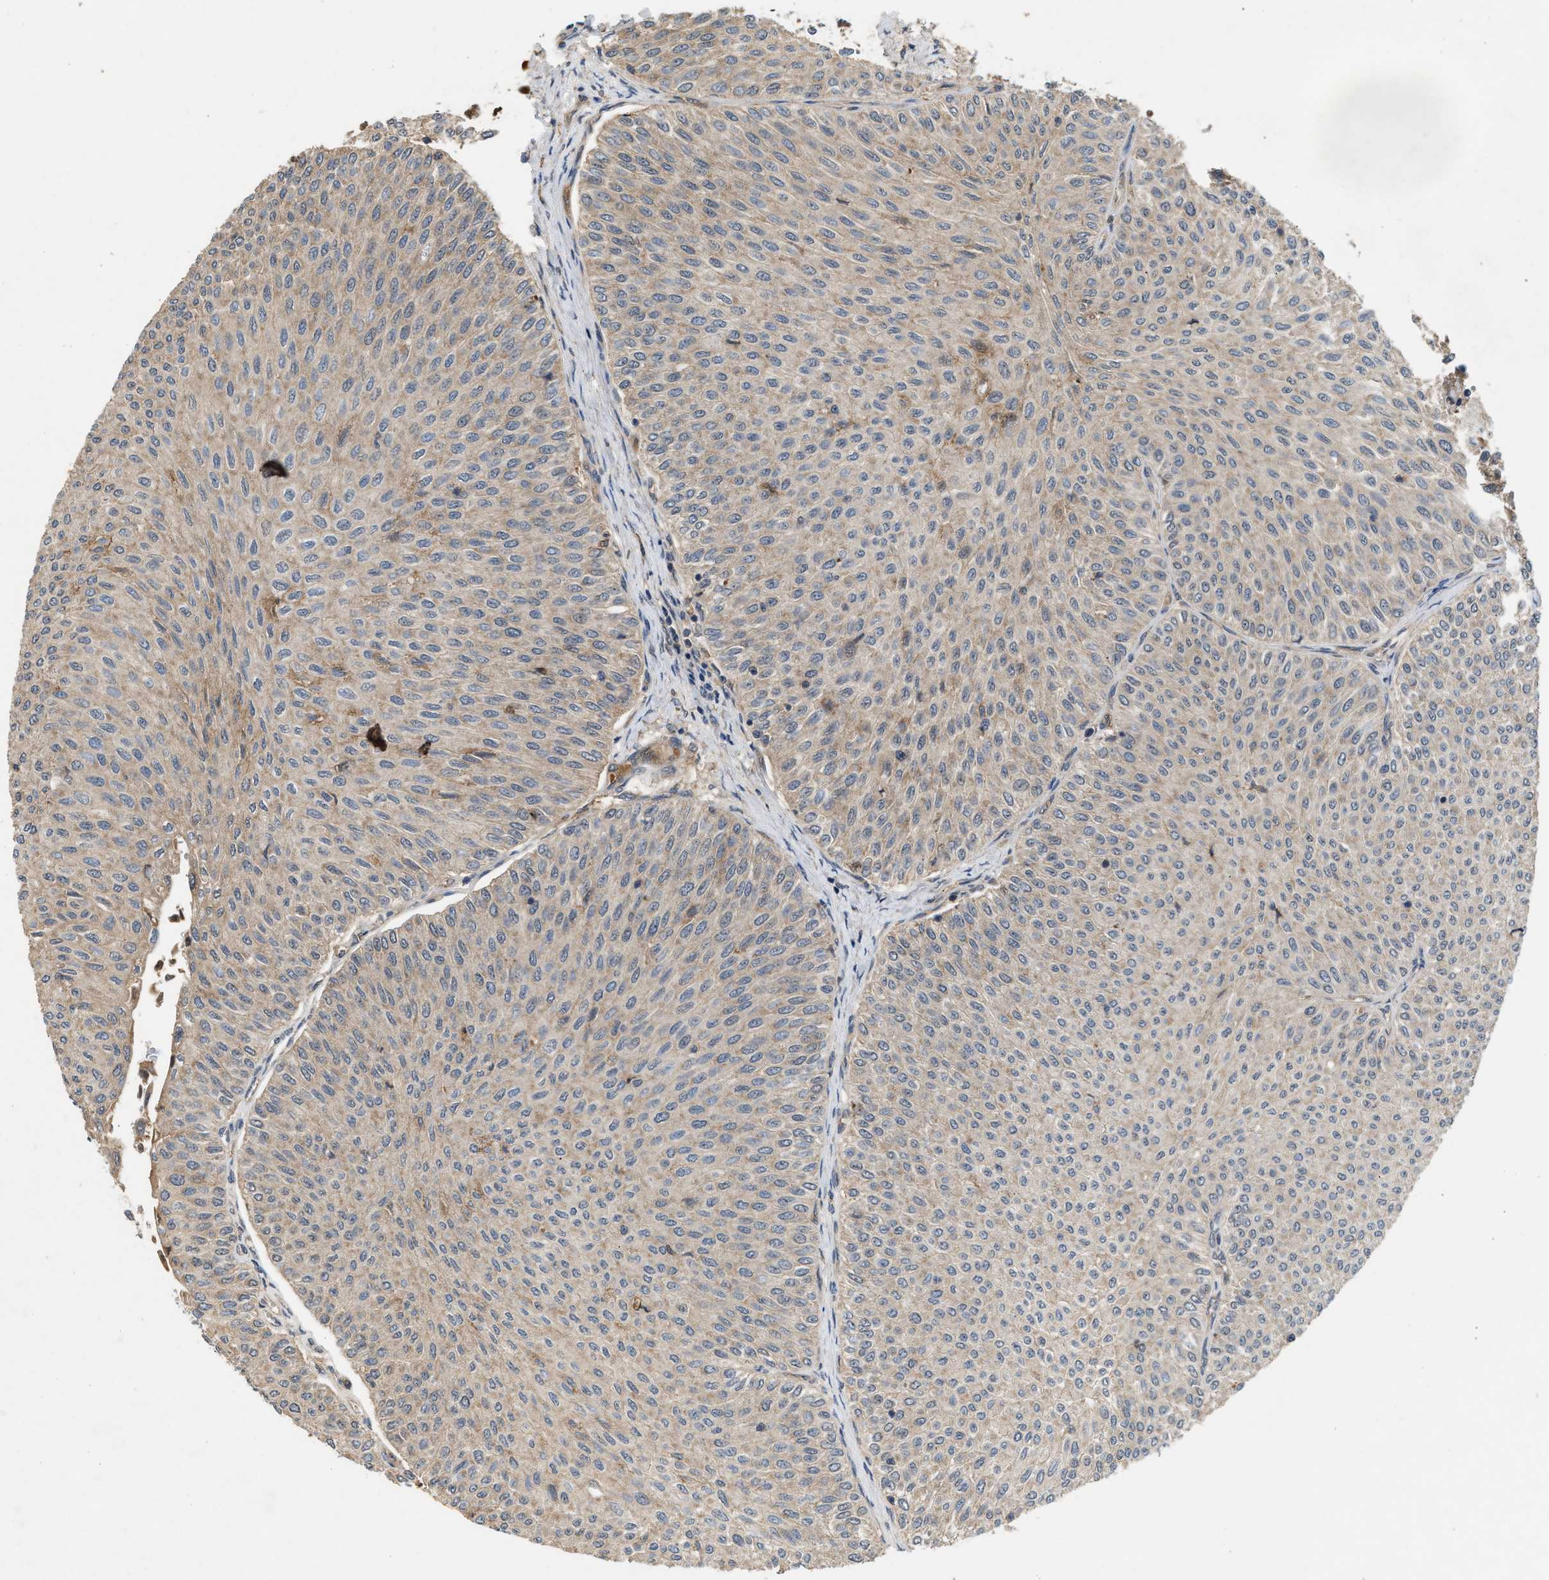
{"staining": {"intensity": "weak", "quantity": "<25%", "location": "cytoplasmic/membranous"}, "tissue": "urothelial cancer", "cell_type": "Tumor cells", "image_type": "cancer", "snomed": [{"axis": "morphology", "description": "Urothelial carcinoma, Low grade"}, {"axis": "topography", "description": "Urinary bladder"}], "caption": "Immunohistochemistry (IHC) histopathology image of human urothelial cancer stained for a protein (brown), which reveals no positivity in tumor cells.", "gene": "RUSC2", "patient": {"sex": "male", "age": 78}}